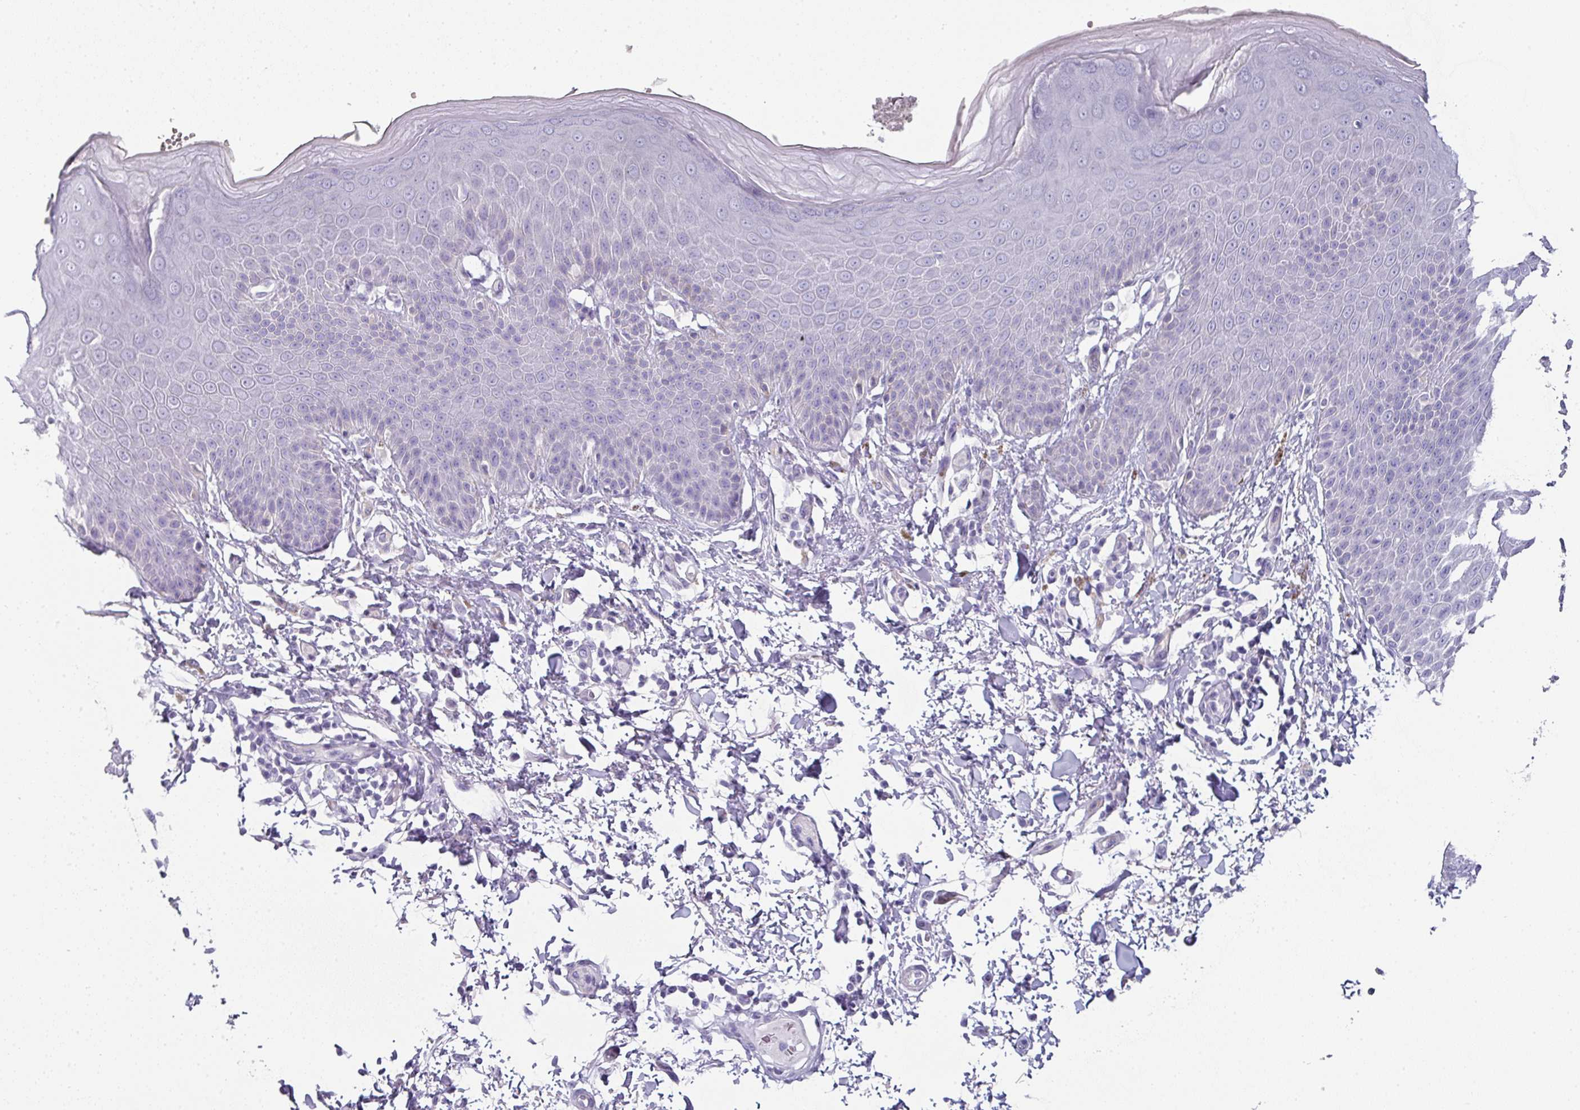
{"staining": {"intensity": "negative", "quantity": "none", "location": "none"}, "tissue": "skin", "cell_type": "Epidermal cells", "image_type": "normal", "snomed": [{"axis": "morphology", "description": "Normal tissue, NOS"}, {"axis": "topography", "description": "Peripheral nerve tissue"}], "caption": "High power microscopy photomicrograph of an IHC micrograph of benign skin, revealing no significant staining in epidermal cells. The staining was performed using DAB (3,3'-diaminobenzidine) to visualize the protein expression in brown, while the nuclei were stained in blue with hematoxylin (Magnification: 20x).", "gene": "SLC17A7", "patient": {"sex": "male", "age": 51}}